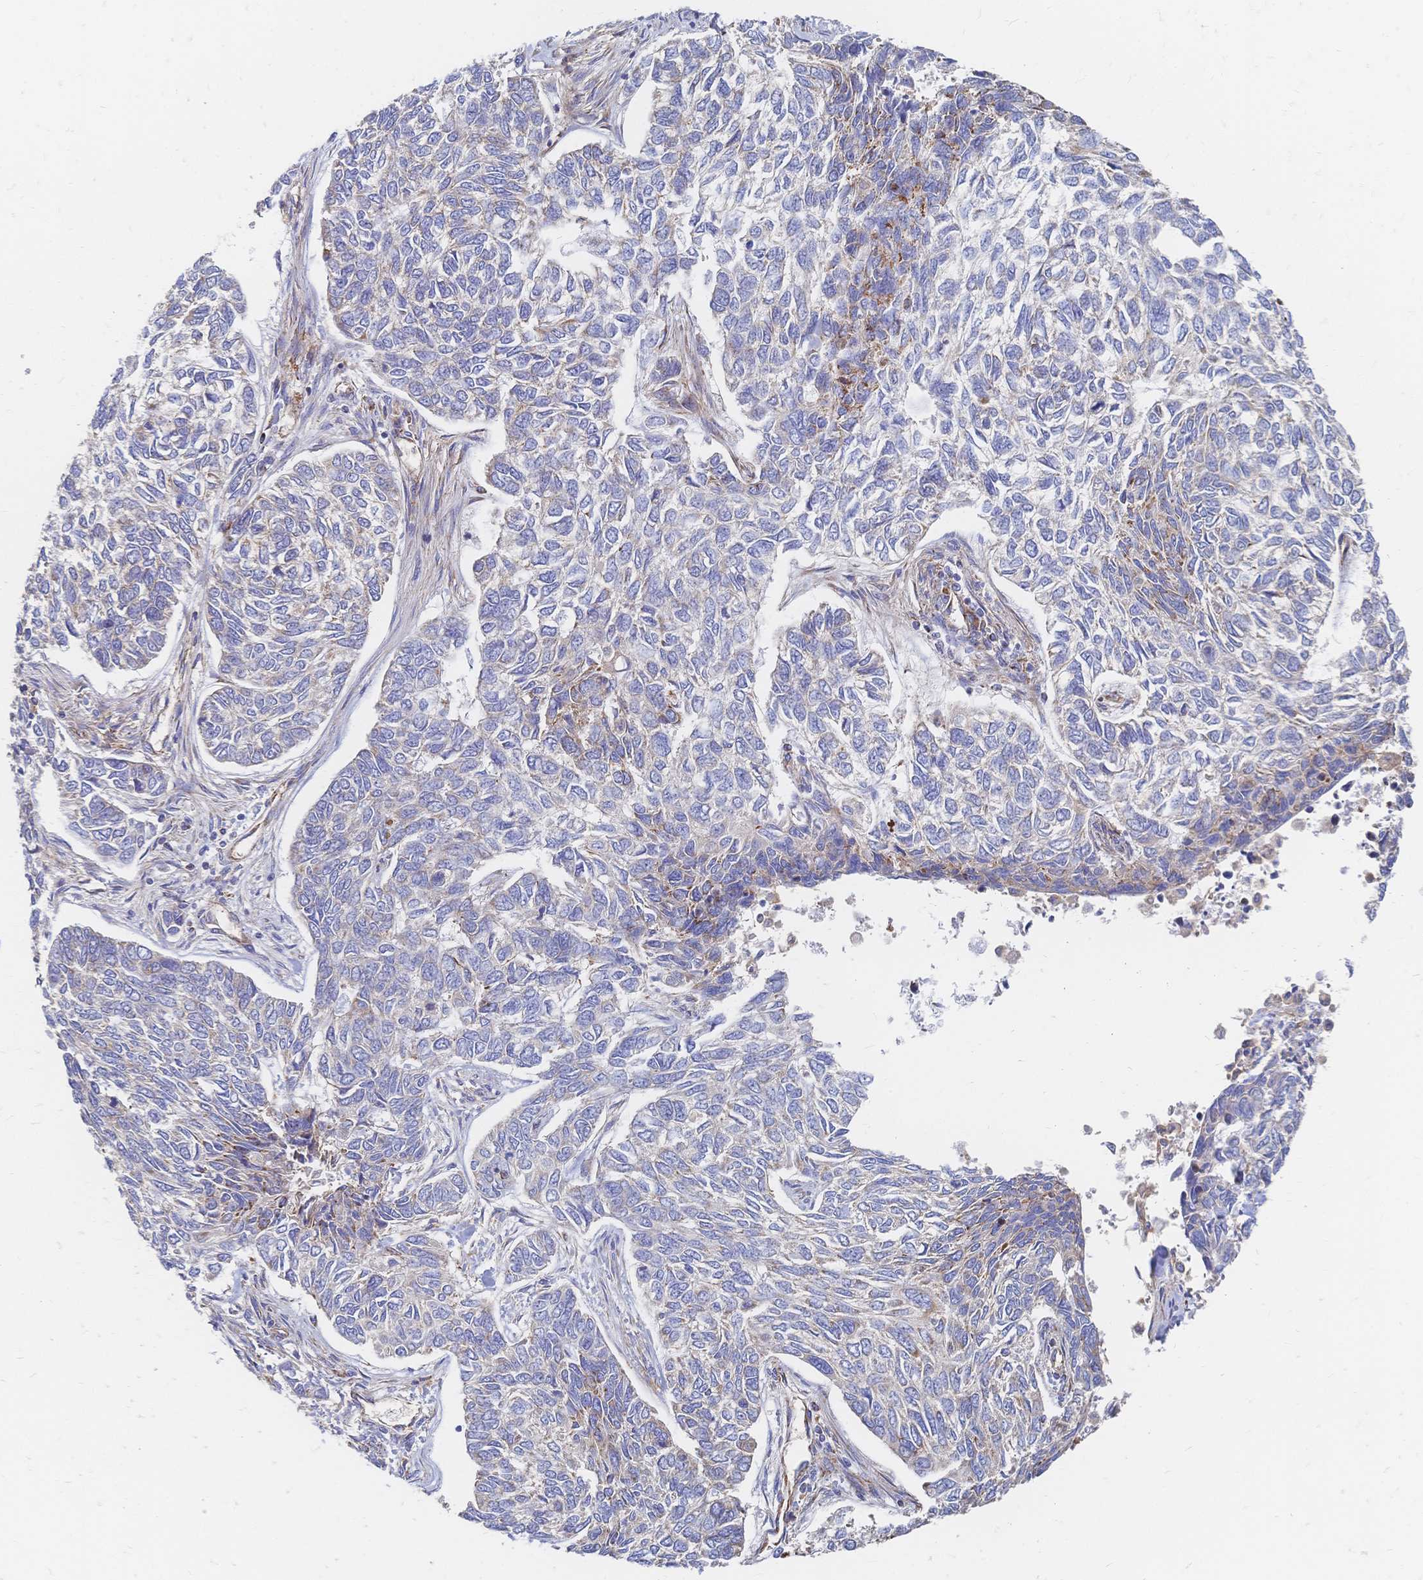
{"staining": {"intensity": "negative", "quantity": "none", "location": "none"}, "tissue": "skin cancer", "cell_type": "Tumor cells", "image_type": "cancer", "snomed": [{"axis": "morphology", "description": "Basal cell carcinoma"}, {"axis": "topography", "description": "Skin"}], "caption": "Immunohistochemistry of basal cell carcinoma (skin) demonstrates no staining in tumor cells. (Brightfield microscopy of DAB IHC at high magnification).", "gene": "SORBS1", "patient": {"sex": "female", "age": 65}}